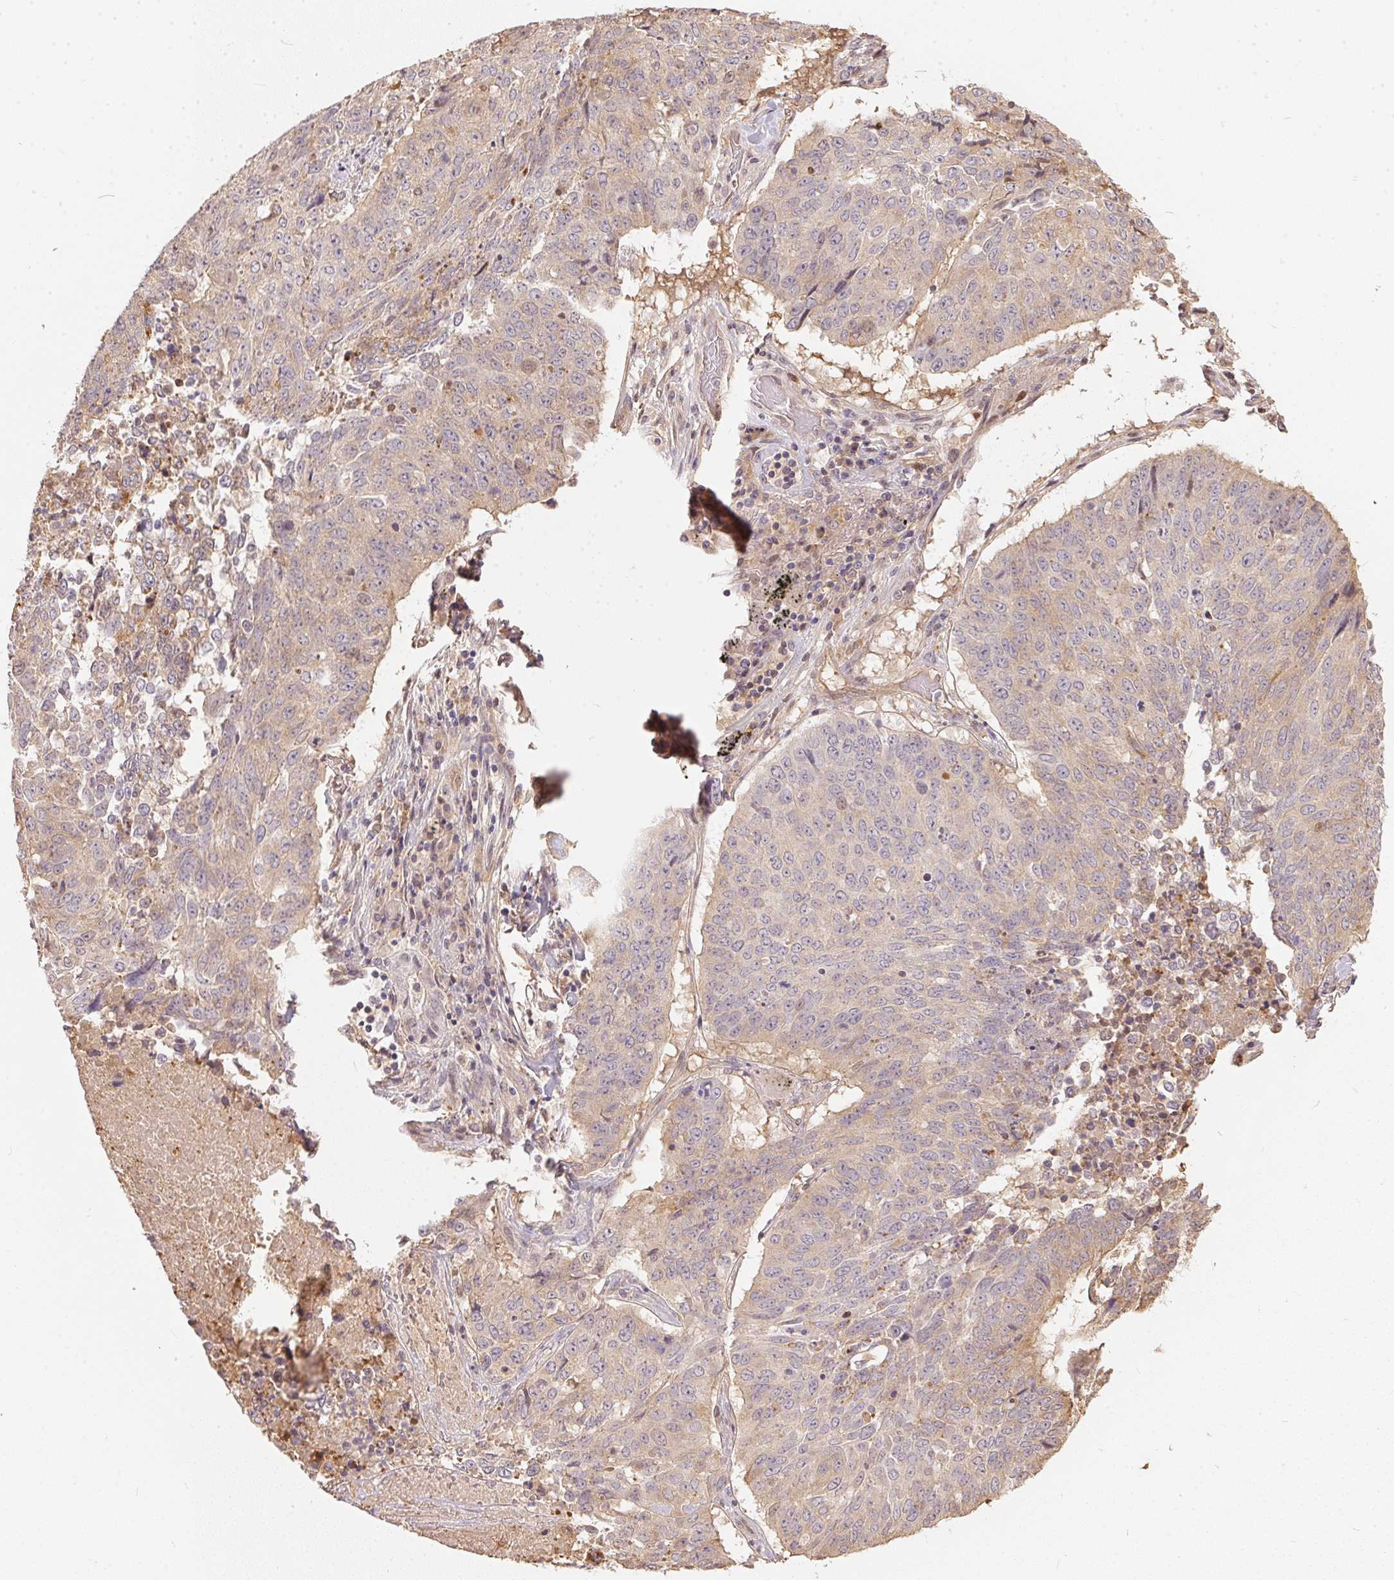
{"staining": {"intensity": "weak", "quantity": ">75%", "location": "cytoplasmic/membranous"}, "tissue": "lung cancer", "cell_type": "Tumor cells", "image_type": "cancer", "snomed": [{"axis": "morphology", "description": "Normal tissue, NOS"}, {"axis": "morphology", "description": "Squamous cell carcinoma, NOS"}, {"axis": "topography", "description": "Bronchus"}, {"axis": "topography", "description": "Lung"}], "caption": "IHC staining of lung cancer (squamous cell carcinoma), which displays low levels of weak cytoplasmic/membranous positivity in approximately >75% of tumor cells indicating weak cytoplasmic/membranous protein expression. The staining was performed using DAB (brown) for protein detection and nuclei were counterstained in hematoxylin (blue).", "gene": "BLMH", "patient": {"sex": "male", "age": 64}}